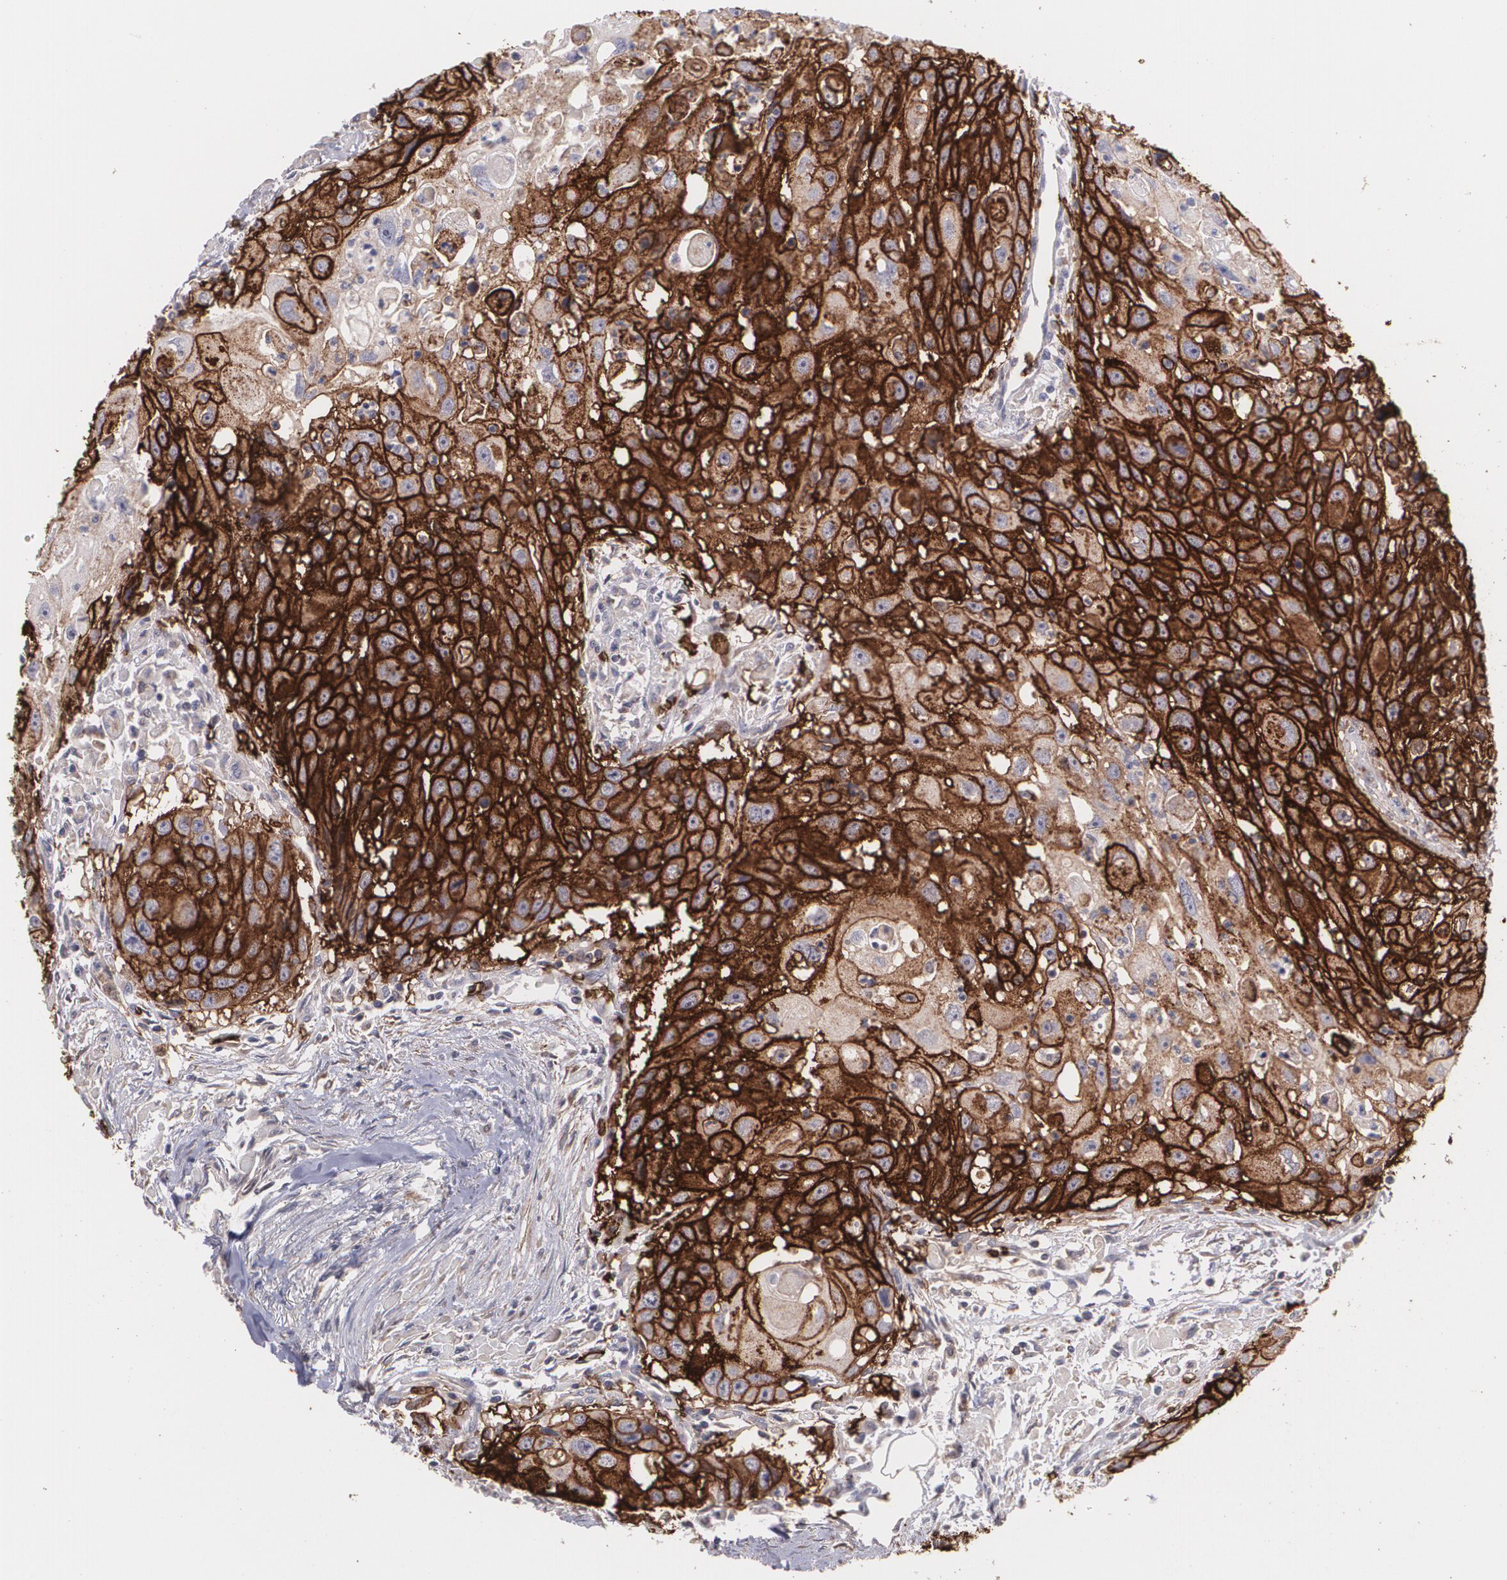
{"staining": {"intensity": "strong", "quantity": ">75%", "location": "cytoplasmic/membranous"}, "tissue": "head and neck cancer", "cell_type": "Tumor cells", "image_type": "cancer", "snomed": [{"axis": "morphology", "description": "Squamous cell carcinoma, NOS"}, {"axis": "topography", "description": "Head-Neck"}], "caption": "An immunohistochemistry micrograph of tumor tissue is shown. Protein staining in brown shows strong cytoplasmic/membranous positivity in head and neck squamous cell carcinoma within tumor cells. (DAB = brown stain, brightfield microscopy at high magnification).", "gene": "SLC2A1", "patient": {"sex": "male", "age": 64}}